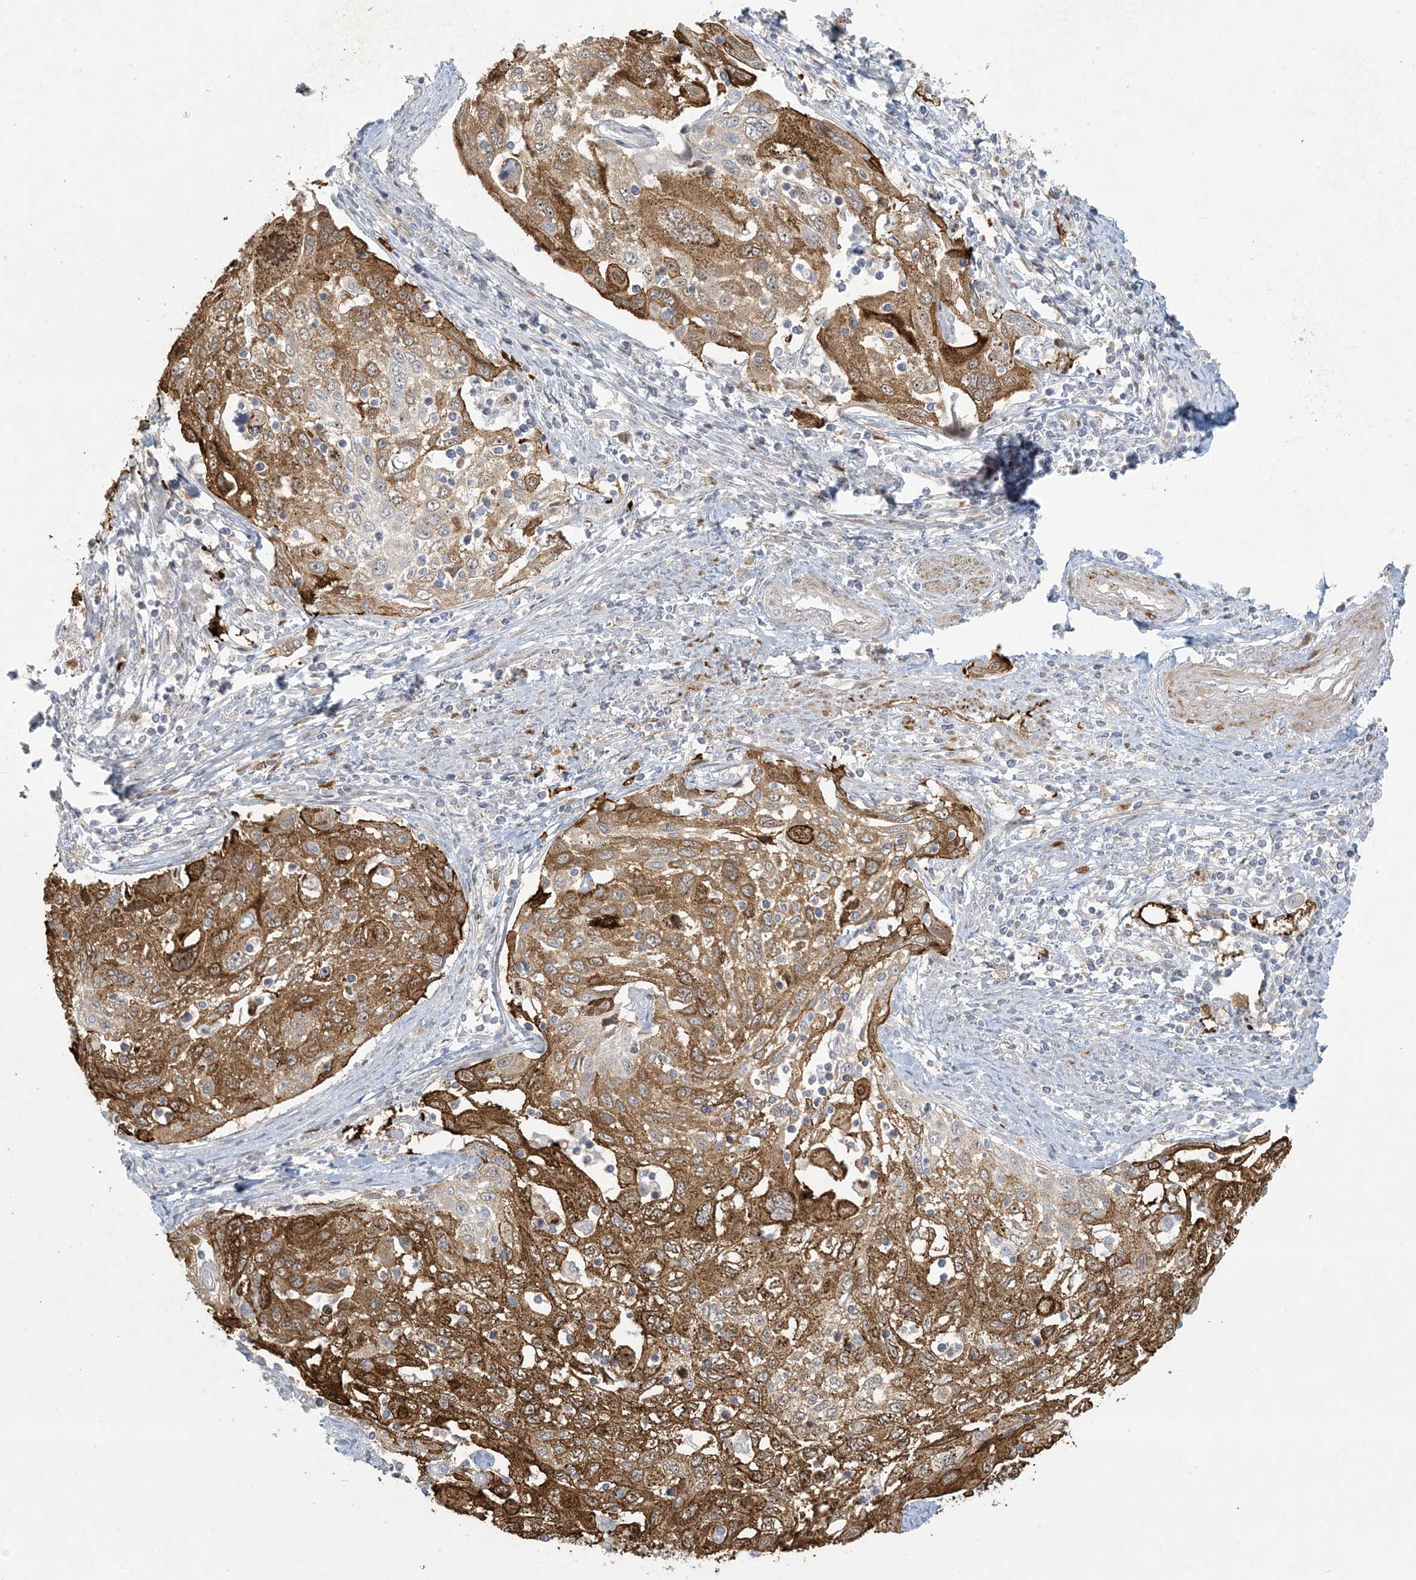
{"staining": {"intensity": "moderate", "quantity": ">75%", "location": "cytoplasmic/membranous"}, "tissue": "cervical cancer", "cell_type": "Tumor cells", "image_type": "cancer", "snomed": [{"axis": "morphology", "description": "Squamous cell carcinoma, NOS"}, {"axis": "topography", "description": "Cervix"}], "caption": "Immunohistochemical staining of squamous cell carcinoma (cervical) displays medium levels of moderate cytoplasmic/membranous positivity in approximately >75% of tumor cells. (Stains: DAB in brown, nuclei in blue, Microscopy: brightfield microscopy at high magnification).", "gene": "BCORL1", "patient": {"sex": "female", "age": 70}}